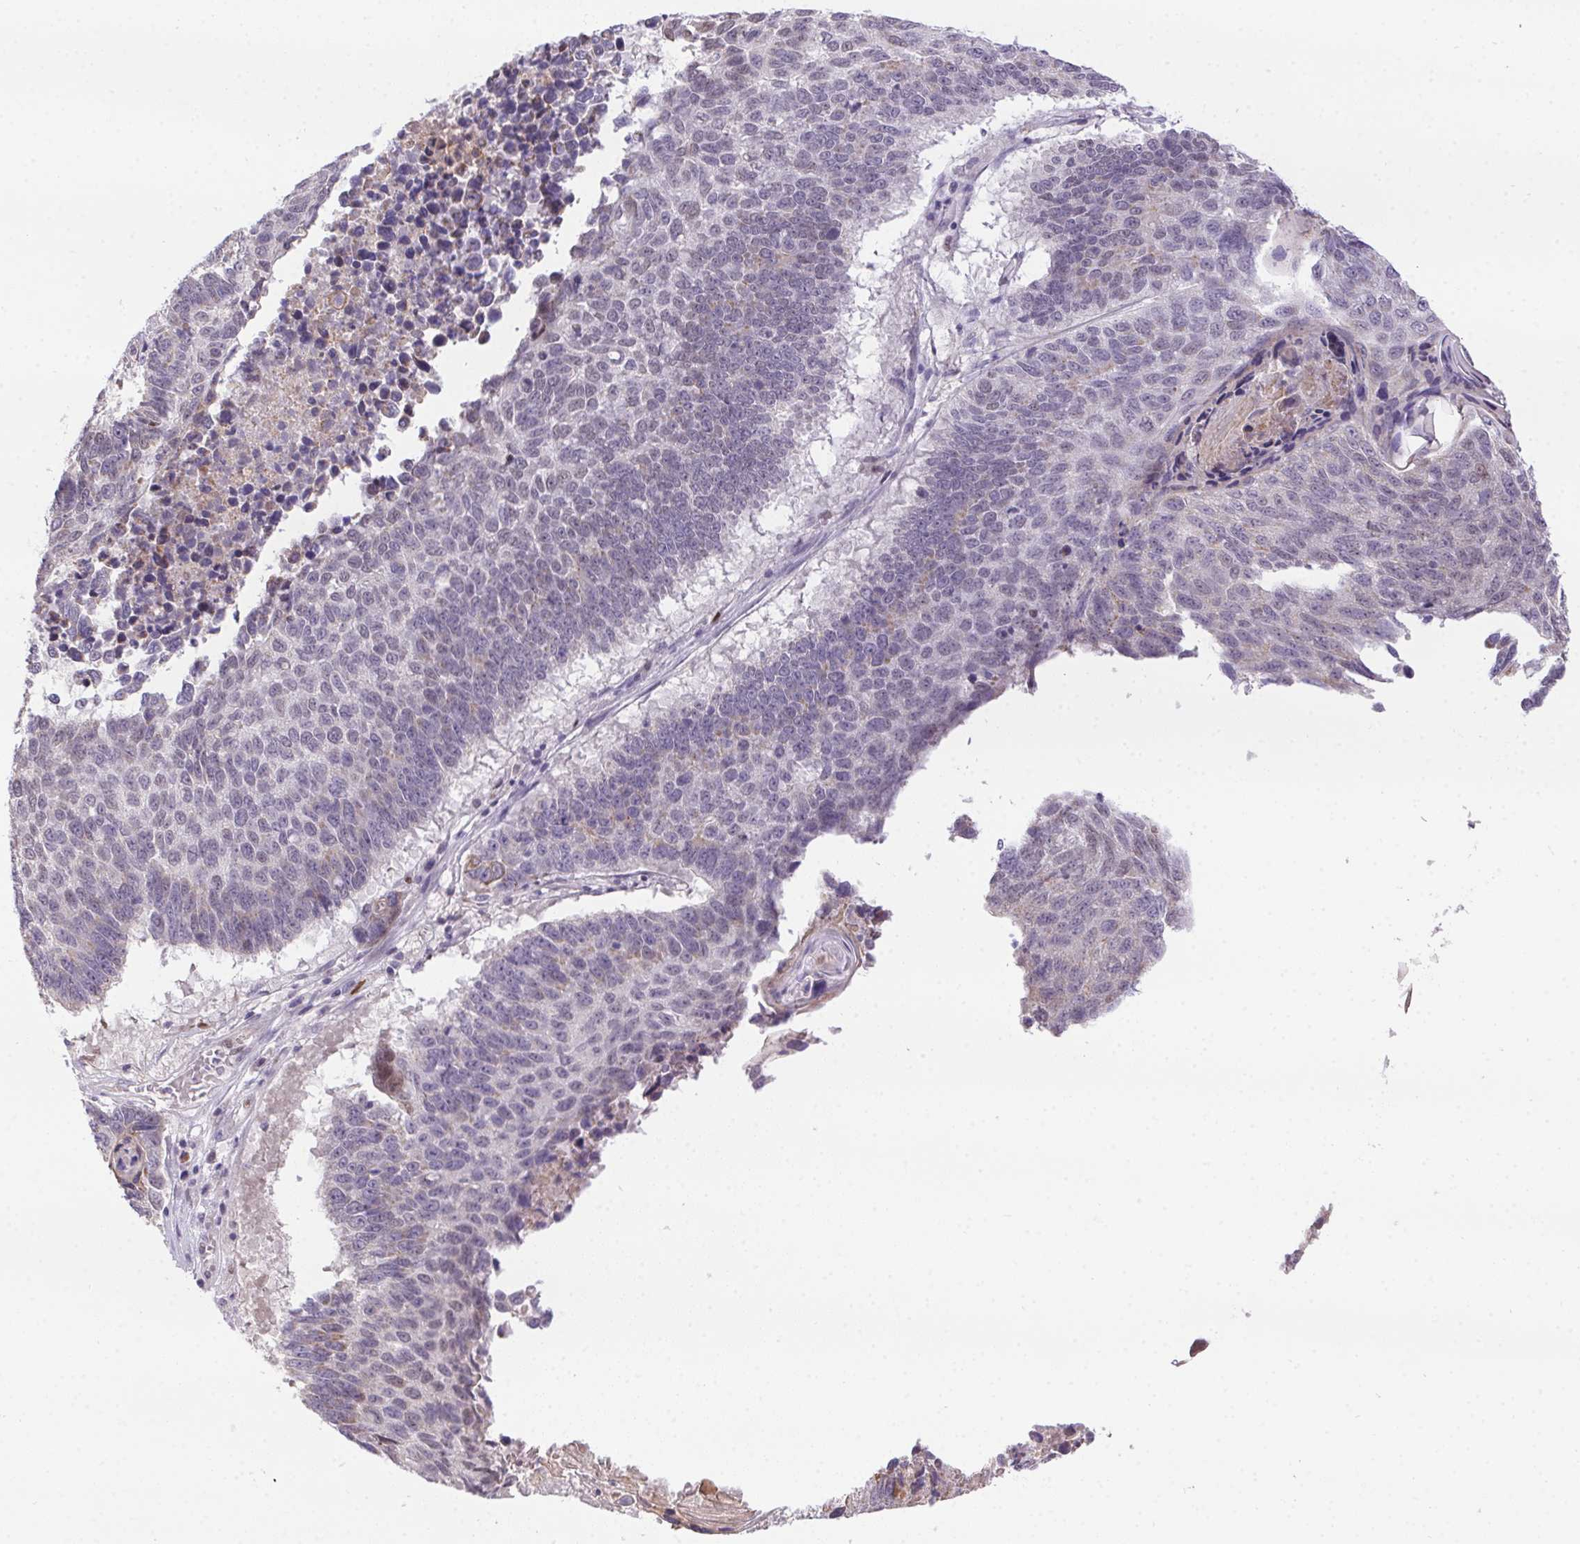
{"staining": {"intensity": "negative", "quantity": "none", "location": "none"}, "tissue": "lung cancer", "cell_type": "Tumor cells", "image_type": "cancer", "snomed": [{"axis": "morphology", "description": "Squamous cell carcinoma, NOS"}, {"axis": "topography", "description": "Lung"}], "caption": "This is an immunohistochemistry photomicrograph of human squamous cell carcinoma (lung). There is no staining in tumor cells.", "gene": "SP9", "patient": {"sex": "male", "age": 73}}